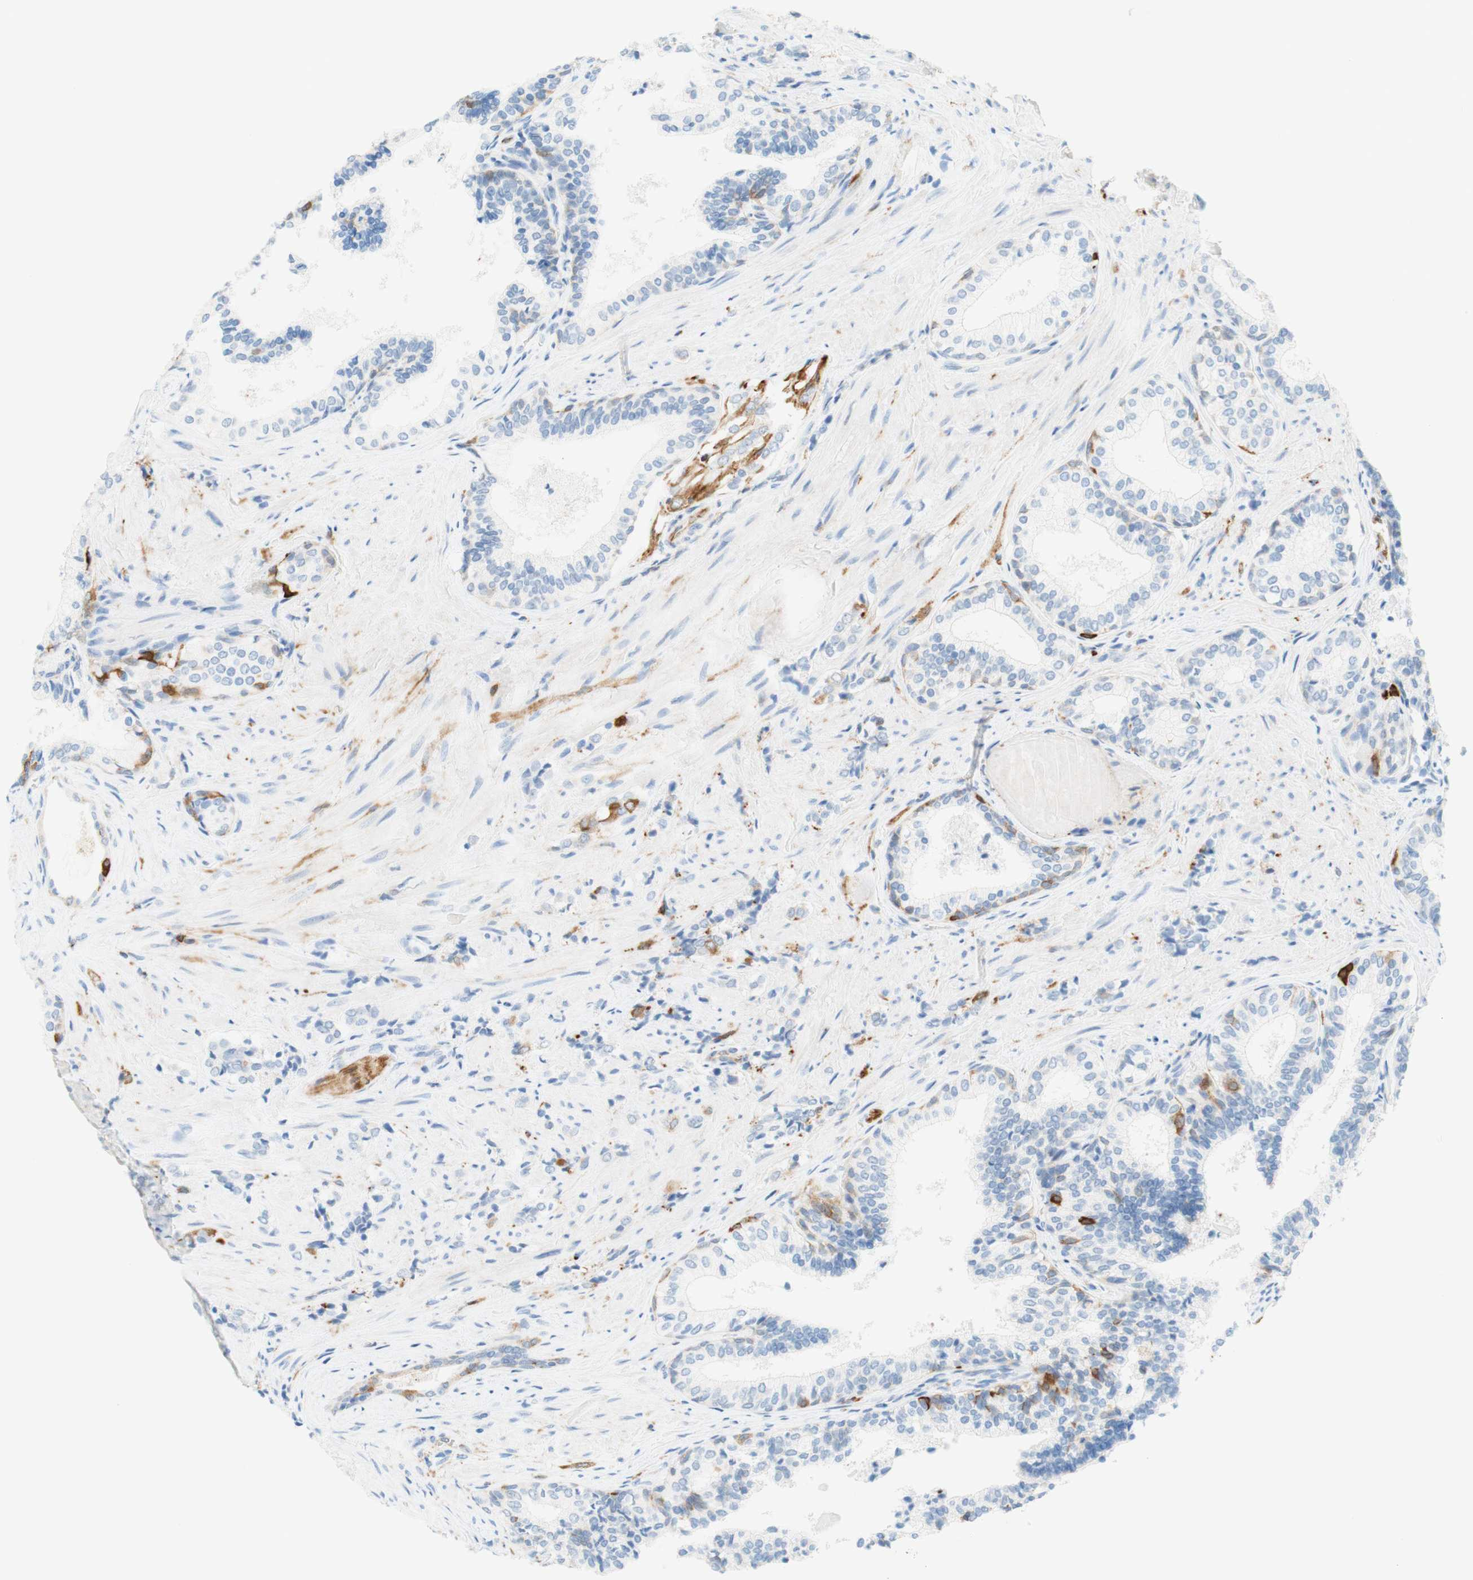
{"staining": {"intensity": "negative", "quantity": "none", "location": "none"}, "tissue": "prostate cancer", "cell_type": "Tumor cells", "image_type": "cancer", "snomed": [{"axis": "morphology", "description": "Adenocarcinoma, Low grade"}, {"axis": "topography", "description": "Prostate"}], "caption": "Immunohistochemical staining of adenocarcinoma (low-grade) (prostate) reveals no significant positivity in tumor cells. (DAB immunohistochemistry with hematoxylin counter stain).", "gene": "STMN1", "patient": {"sex": "male", "age": 60}}